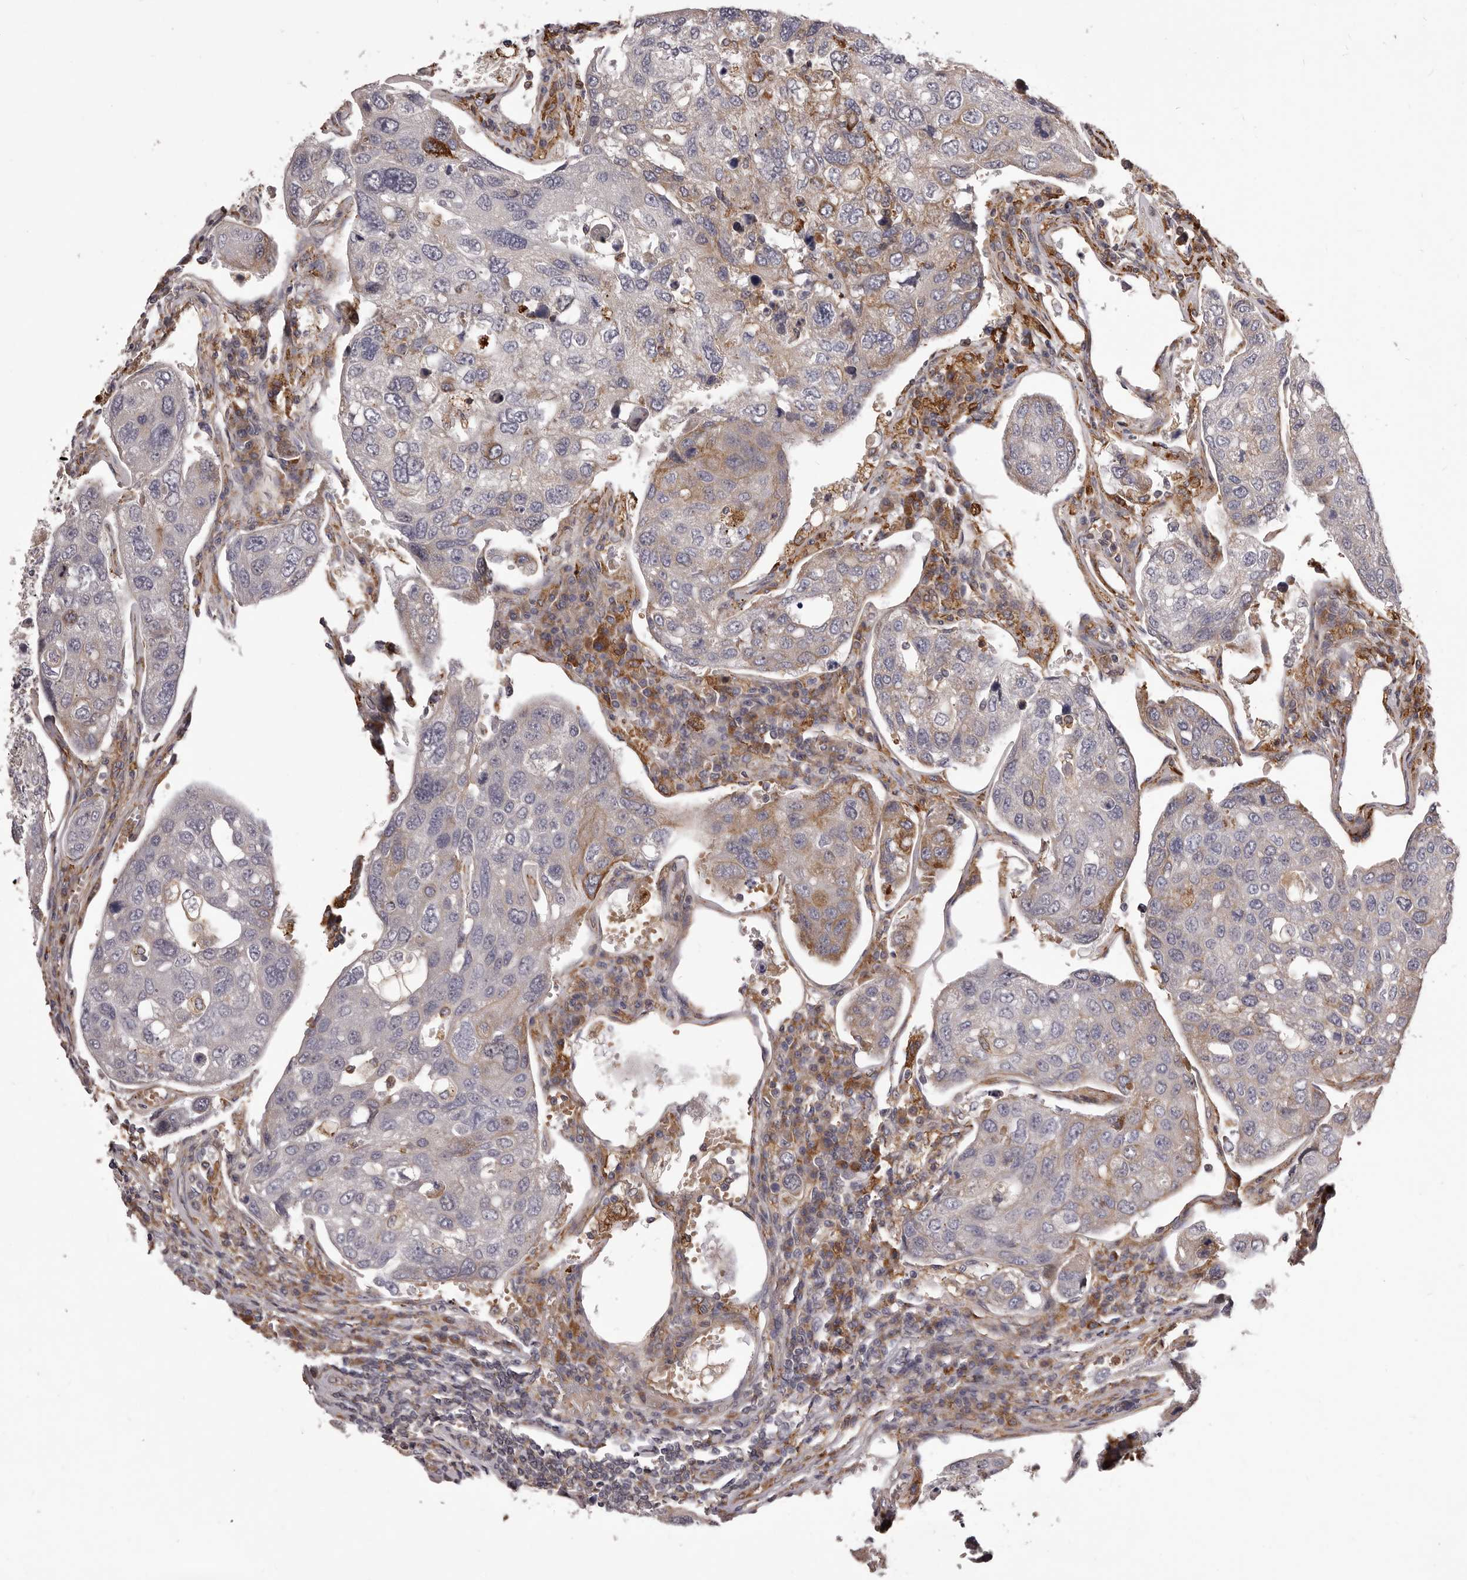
{"staining": {"intensity": "moderate", "quantity": "<25%", "location": "cytoplasmic/membranous"}, "tissue": "urothelial cancer", "cell_type": "Tumor cells", "image_type": "cancer", "snomed": [{"axis": "morphology", "description": "Urothelial carcinoma, High grade"}, {"axis": "topography", "description": "Lymph node"}, {"axis": "topography", "description": "Urinary bladder"}], "caption": "Protein expression analysis of urothelial cancer exhibits moderate cytoplasmic/membranous positivity in approximately <25% of tumor cells. Using DAB (brown) and hematoxylin (blue) stains, captured at high magnification using brightfield microscopy.", "gene": "ALPK1", "patient": {"sex": "male", "age": 51}}